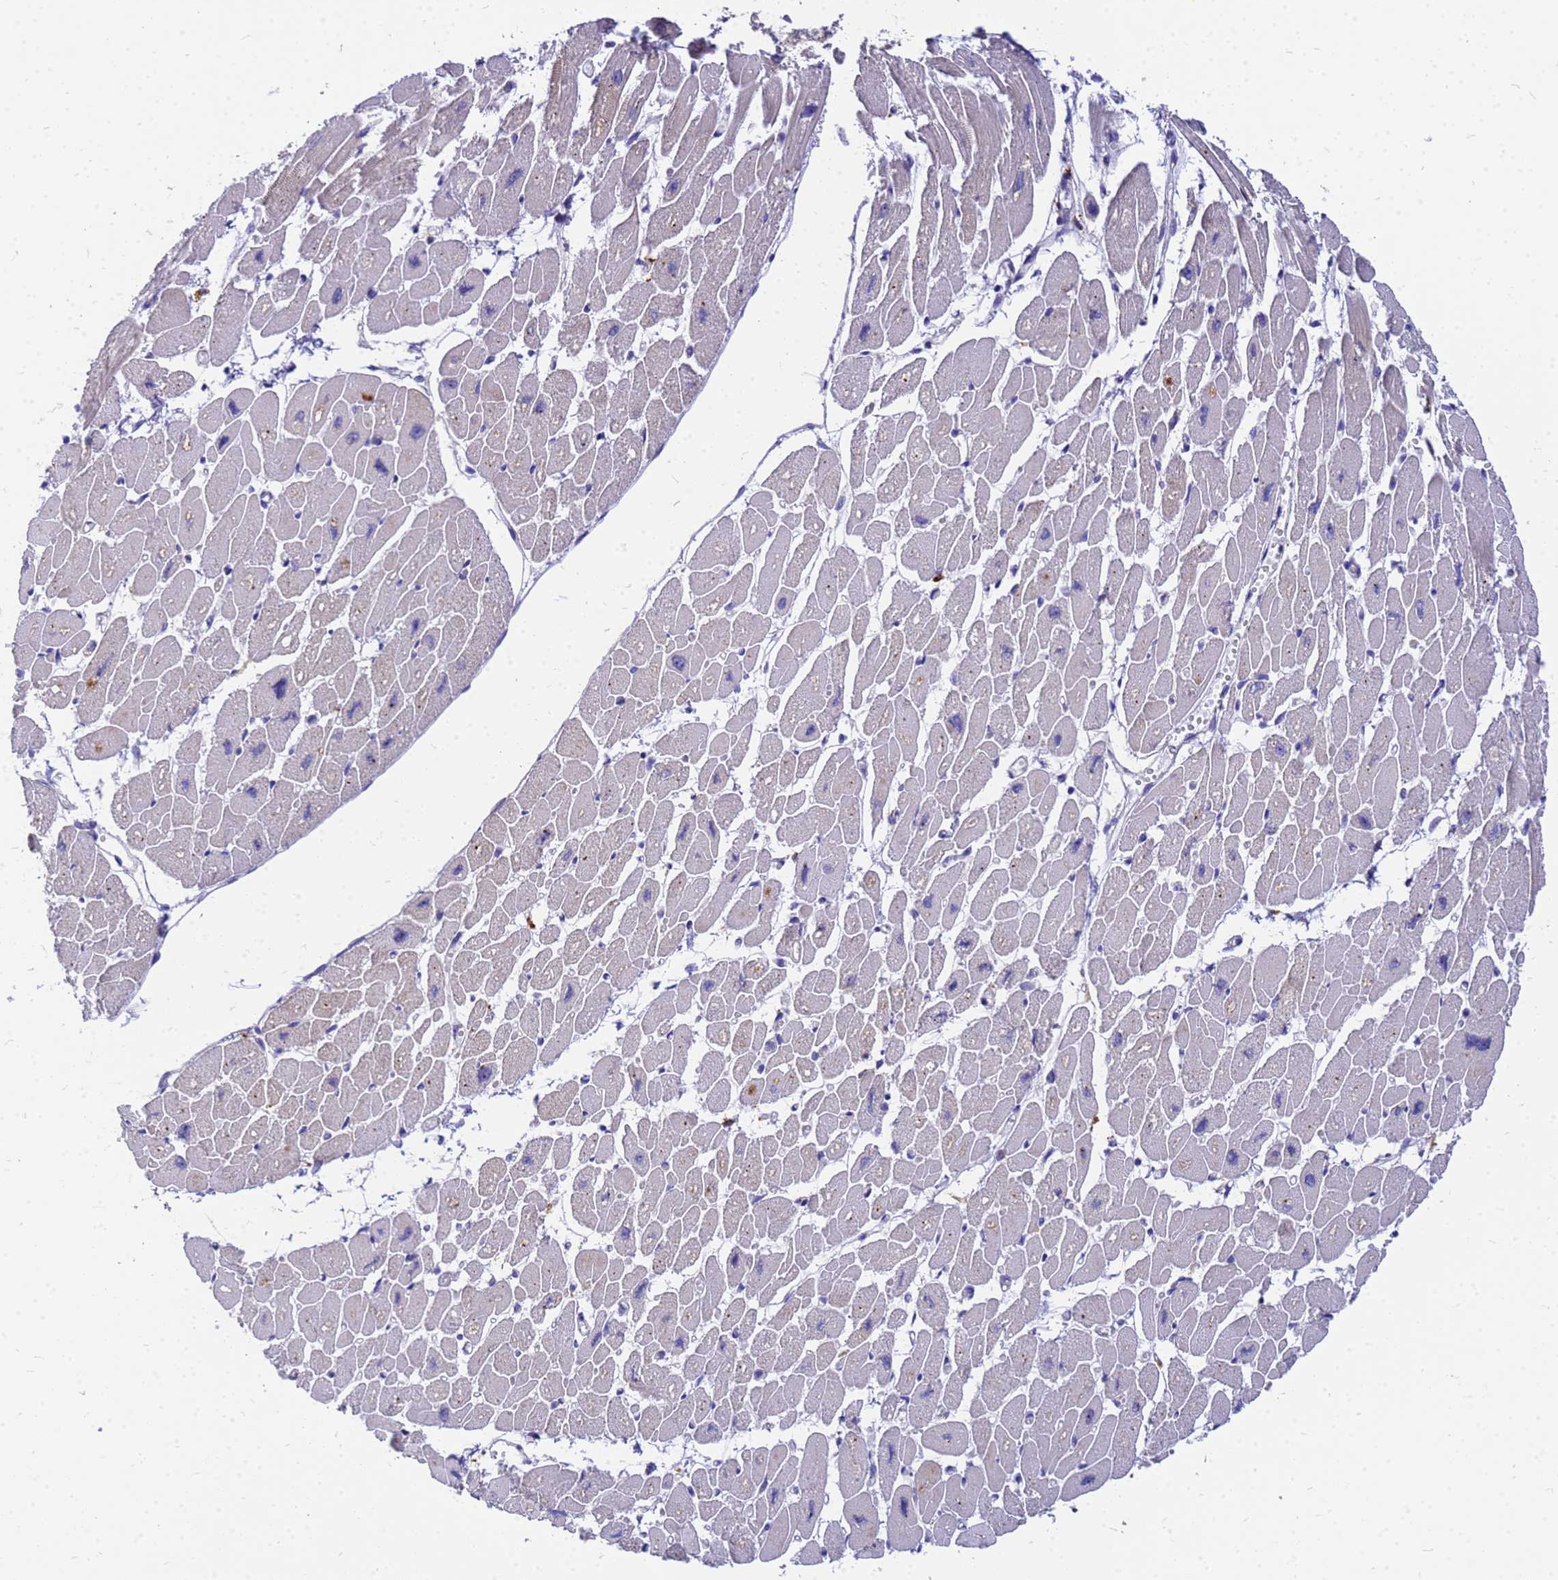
{"staining": {"intensity": "negative", "quantity": "none", "location": "none"}, "tissue": "heart muscle", "cell_type": "Cardiomyocytes", "image_type": "normal", "snomed": [{"axis": "morphology", "description": "Normal tissue, NOS"}, {"axis": "topography", "description": "Heart"}], "caption": "A photomicrograph of human heart muscle is negative for staining in cardiomyocytes. The staining is performed using DAB brown chromogen with nuclei counter-stained in using hematoxylin.", "gene": "POP7", "patient": {"sex": "female", "age": 54}}